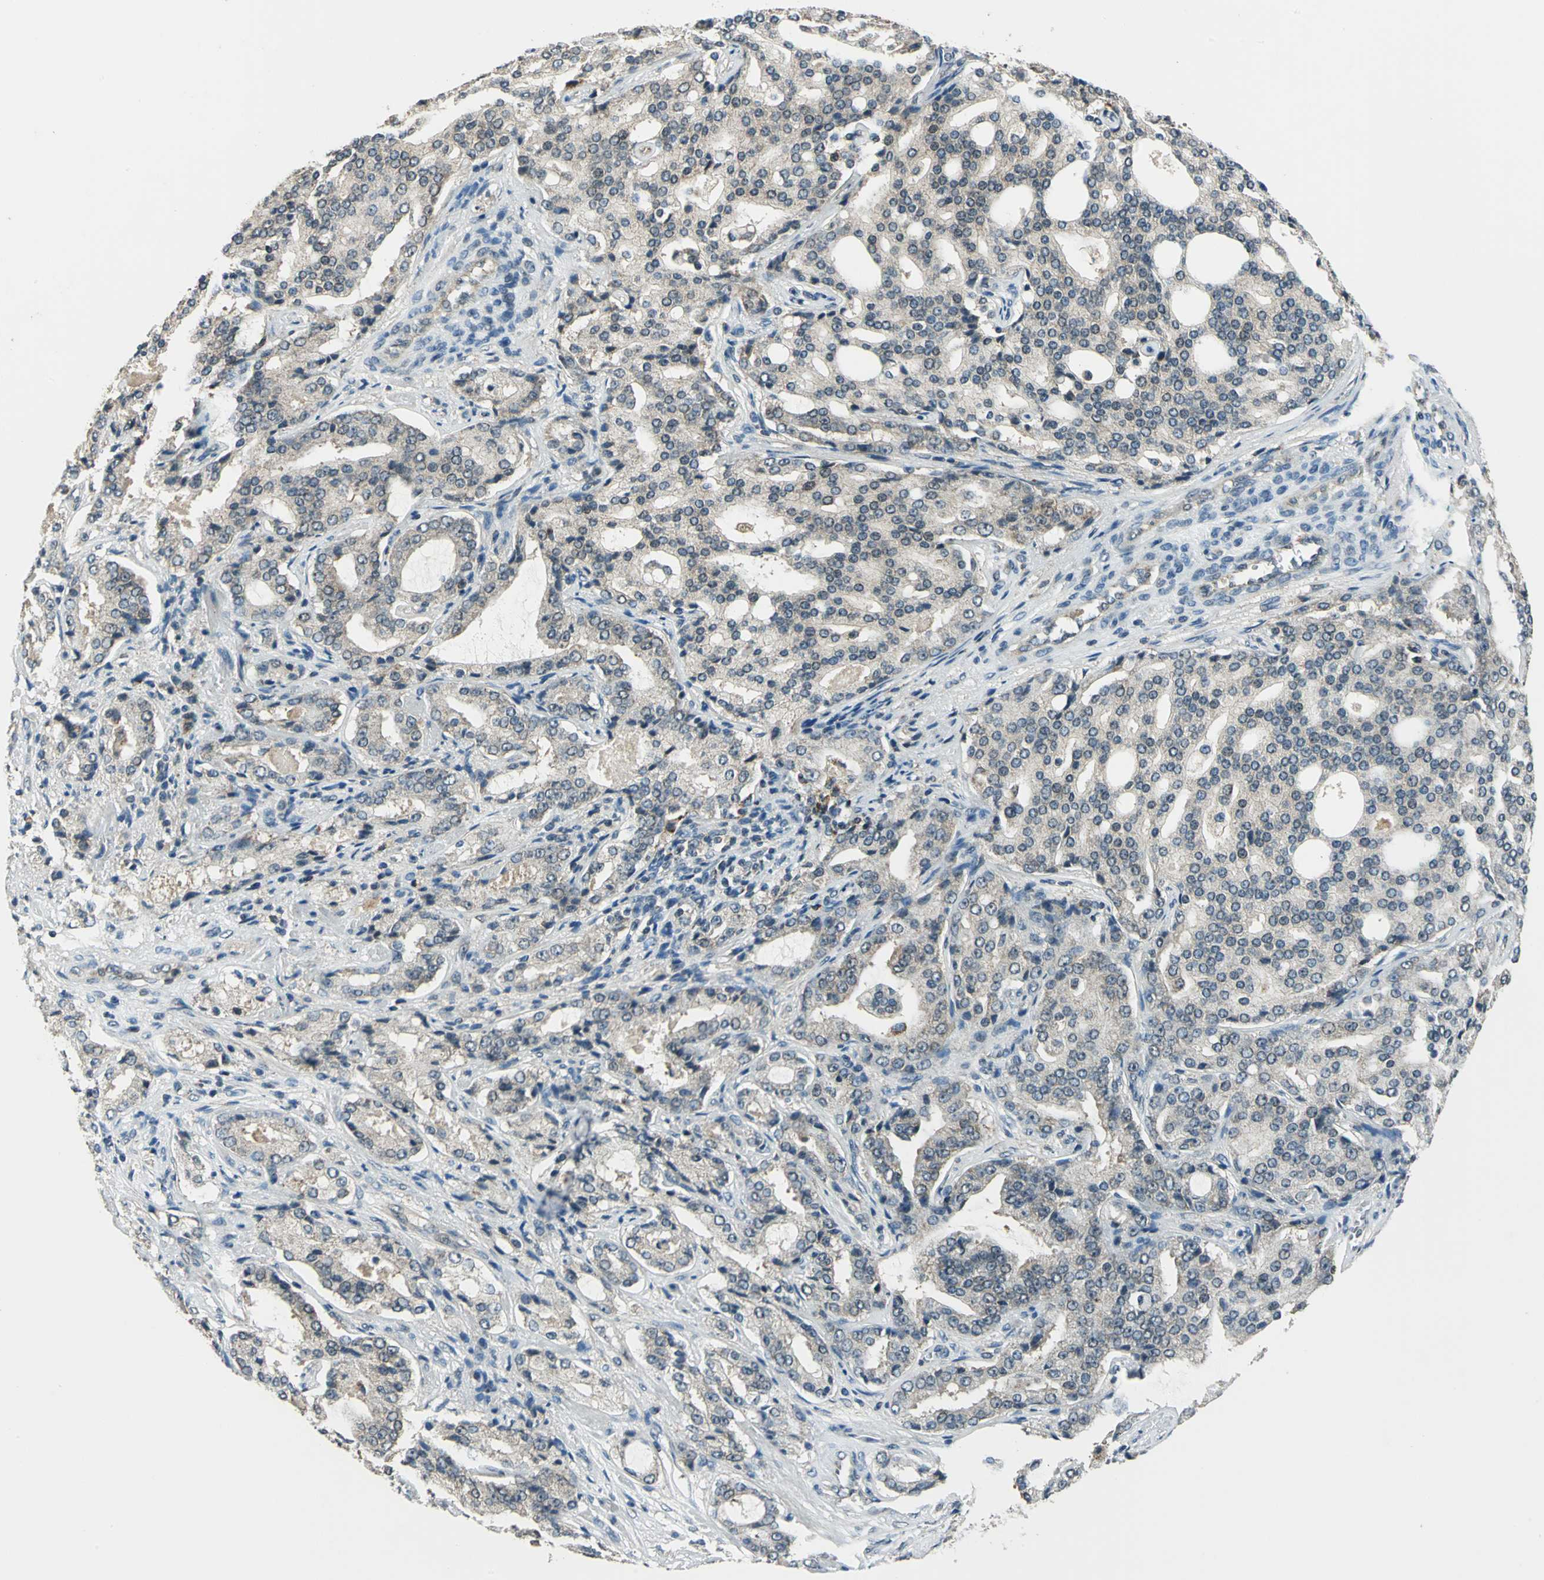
{"staining": {"intensity": "weak", "quantity": ">75%", "location": "cytoplasmic/membranous"}, "tissue": "prostate cancer", "cell_type": "Tumor cells", "image_type": "cancer", "snomed": [{"axis": "morphology", "description": "Adenocarcinoma, High grade"}, {"axis": "topography", "description": "Prostate"}], "caption": "IHC image of neoplastic tissue: prostate cancer stained using immunohistochemistry (IHC) exhibits low levels of weak protein expression localized specifically in the cytoplasmic/membranous of tumor cells, appearing as a cytoplasmic/membranous brown color.", "gene": "NUDT2", "patient": {"sex": "male", "age": 72}}